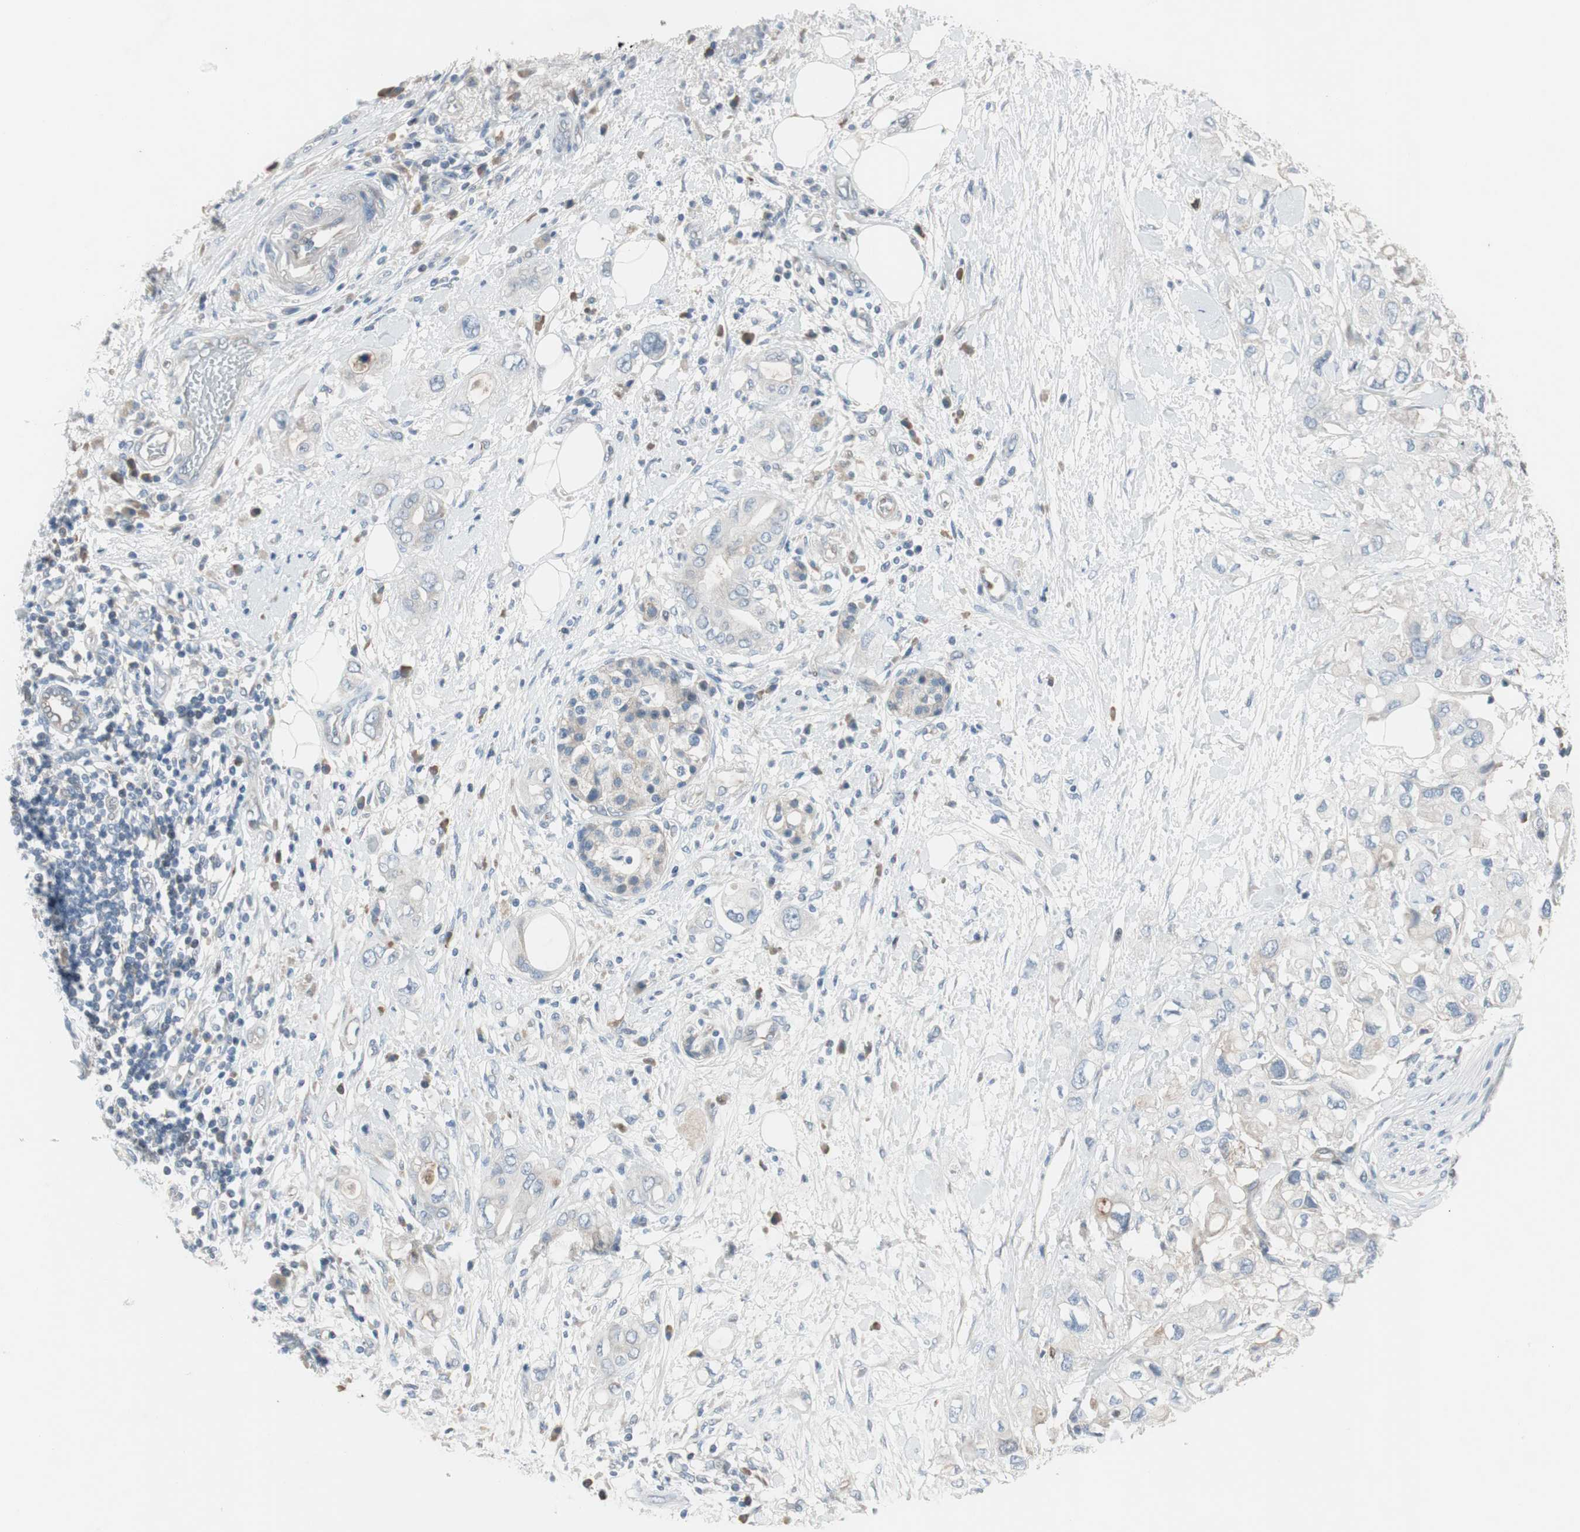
{"staining": {"intensity": "weak", "quantity": "<25%", "location": "cytoplasmic/membranous"}, "tissue": "pancreatic cancer", "cell_type": "Tumor cells", "image_type": "cancer", "snomed": [{"axis": "morphology", "description": "Adenocarcinoma, NOS"}, {"axis": "topography", "description": "Pancreas"}], "caption": "Immunohistochemistry image of pancreatic cancer stained for a protein (brown), which shows no positivity in tumor cells.", "gene": "PIGR", "patient": {"sex": "female", "age": 56}}